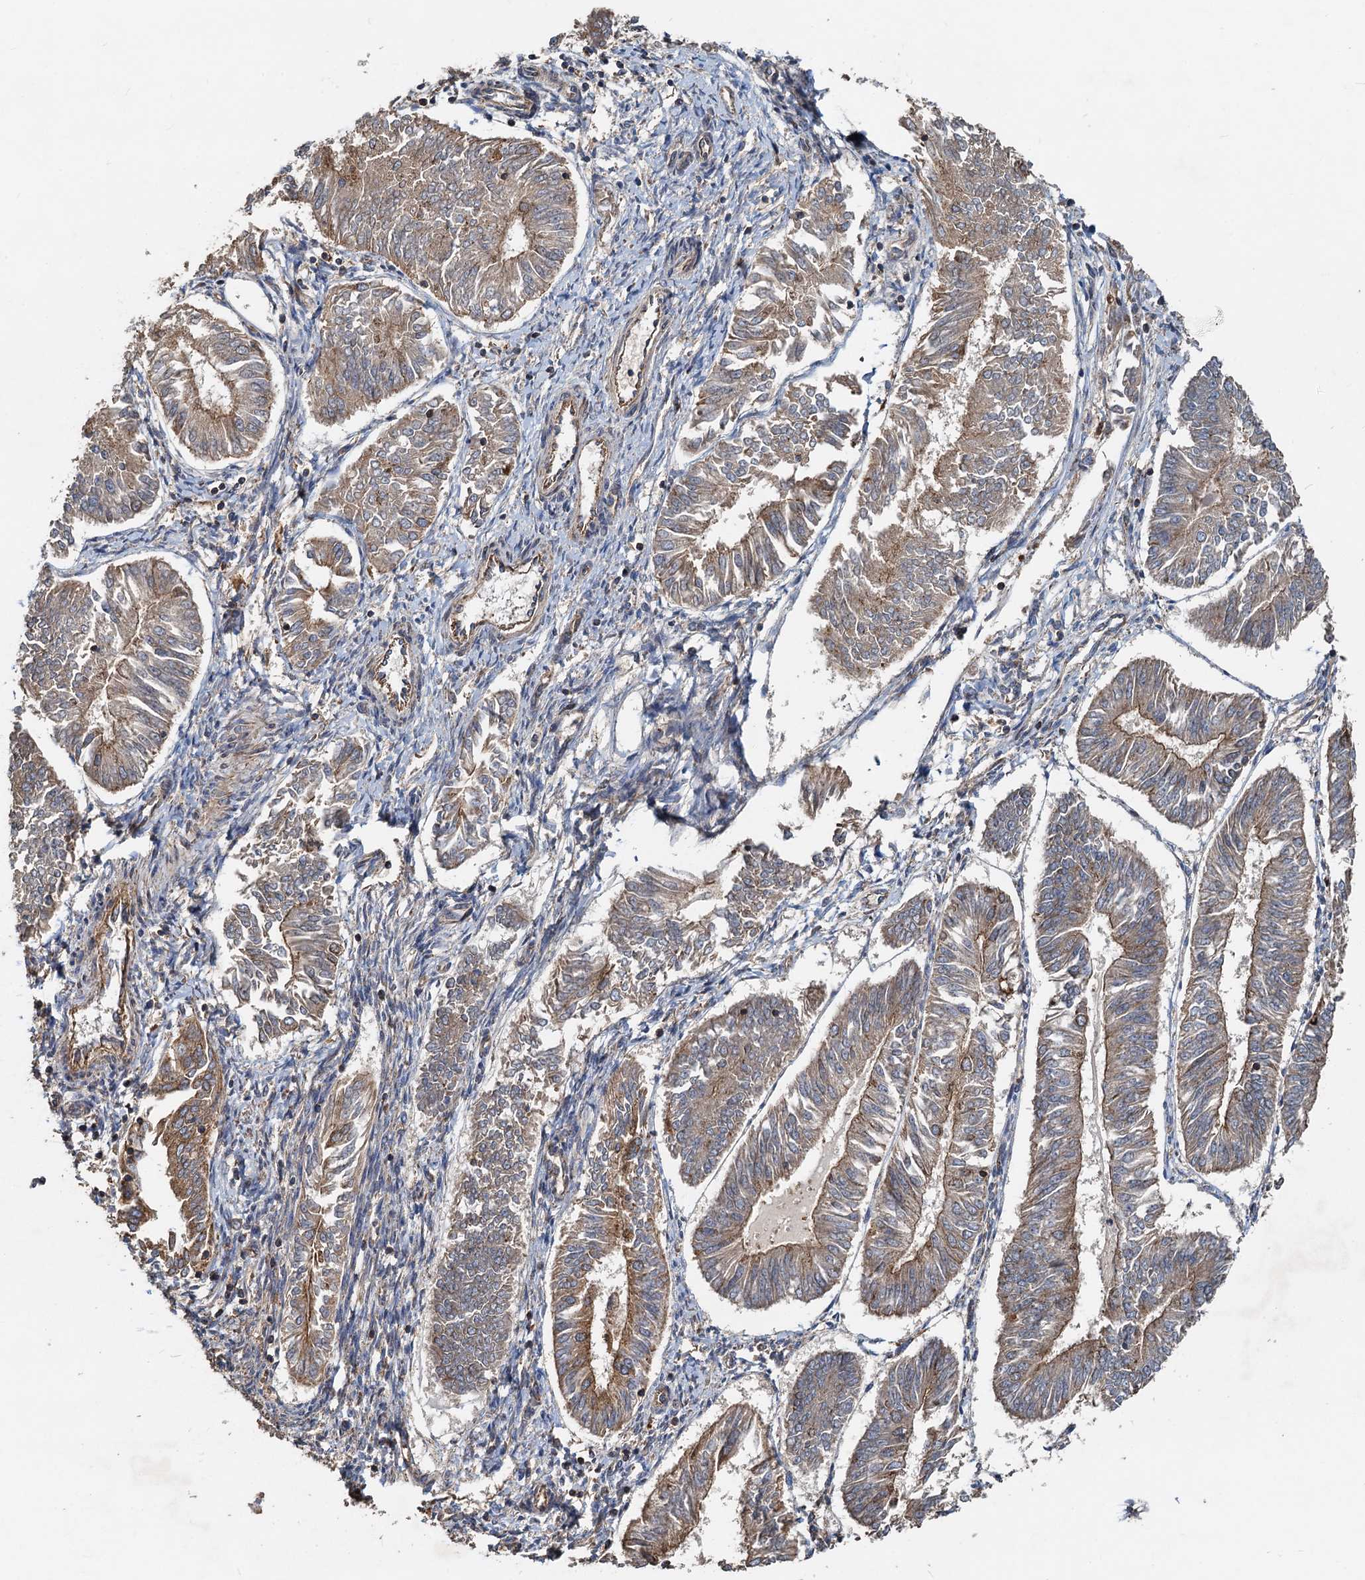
{"staining": {"intensity": "moderate", "quantity": ">75%", "location": "cytoplasmic/membranous"}, "tissue": "endometrial cancer", "cell_type": "Tumor cells", "image_type": "cancer", "snomed": [{"axis": "morphology", "description": "Adenocarcinoma, NOS"}, {"axis": "topography", "description": "Endometrium"}], "caption": "Protein staining of adenocarcinoma (endometrial) tissue reveals moderate cytoplasmic/membranous staining in about >75% of tumor cells.", "gene": "SDS", "patient": {"sex": "female", "age": 58}}